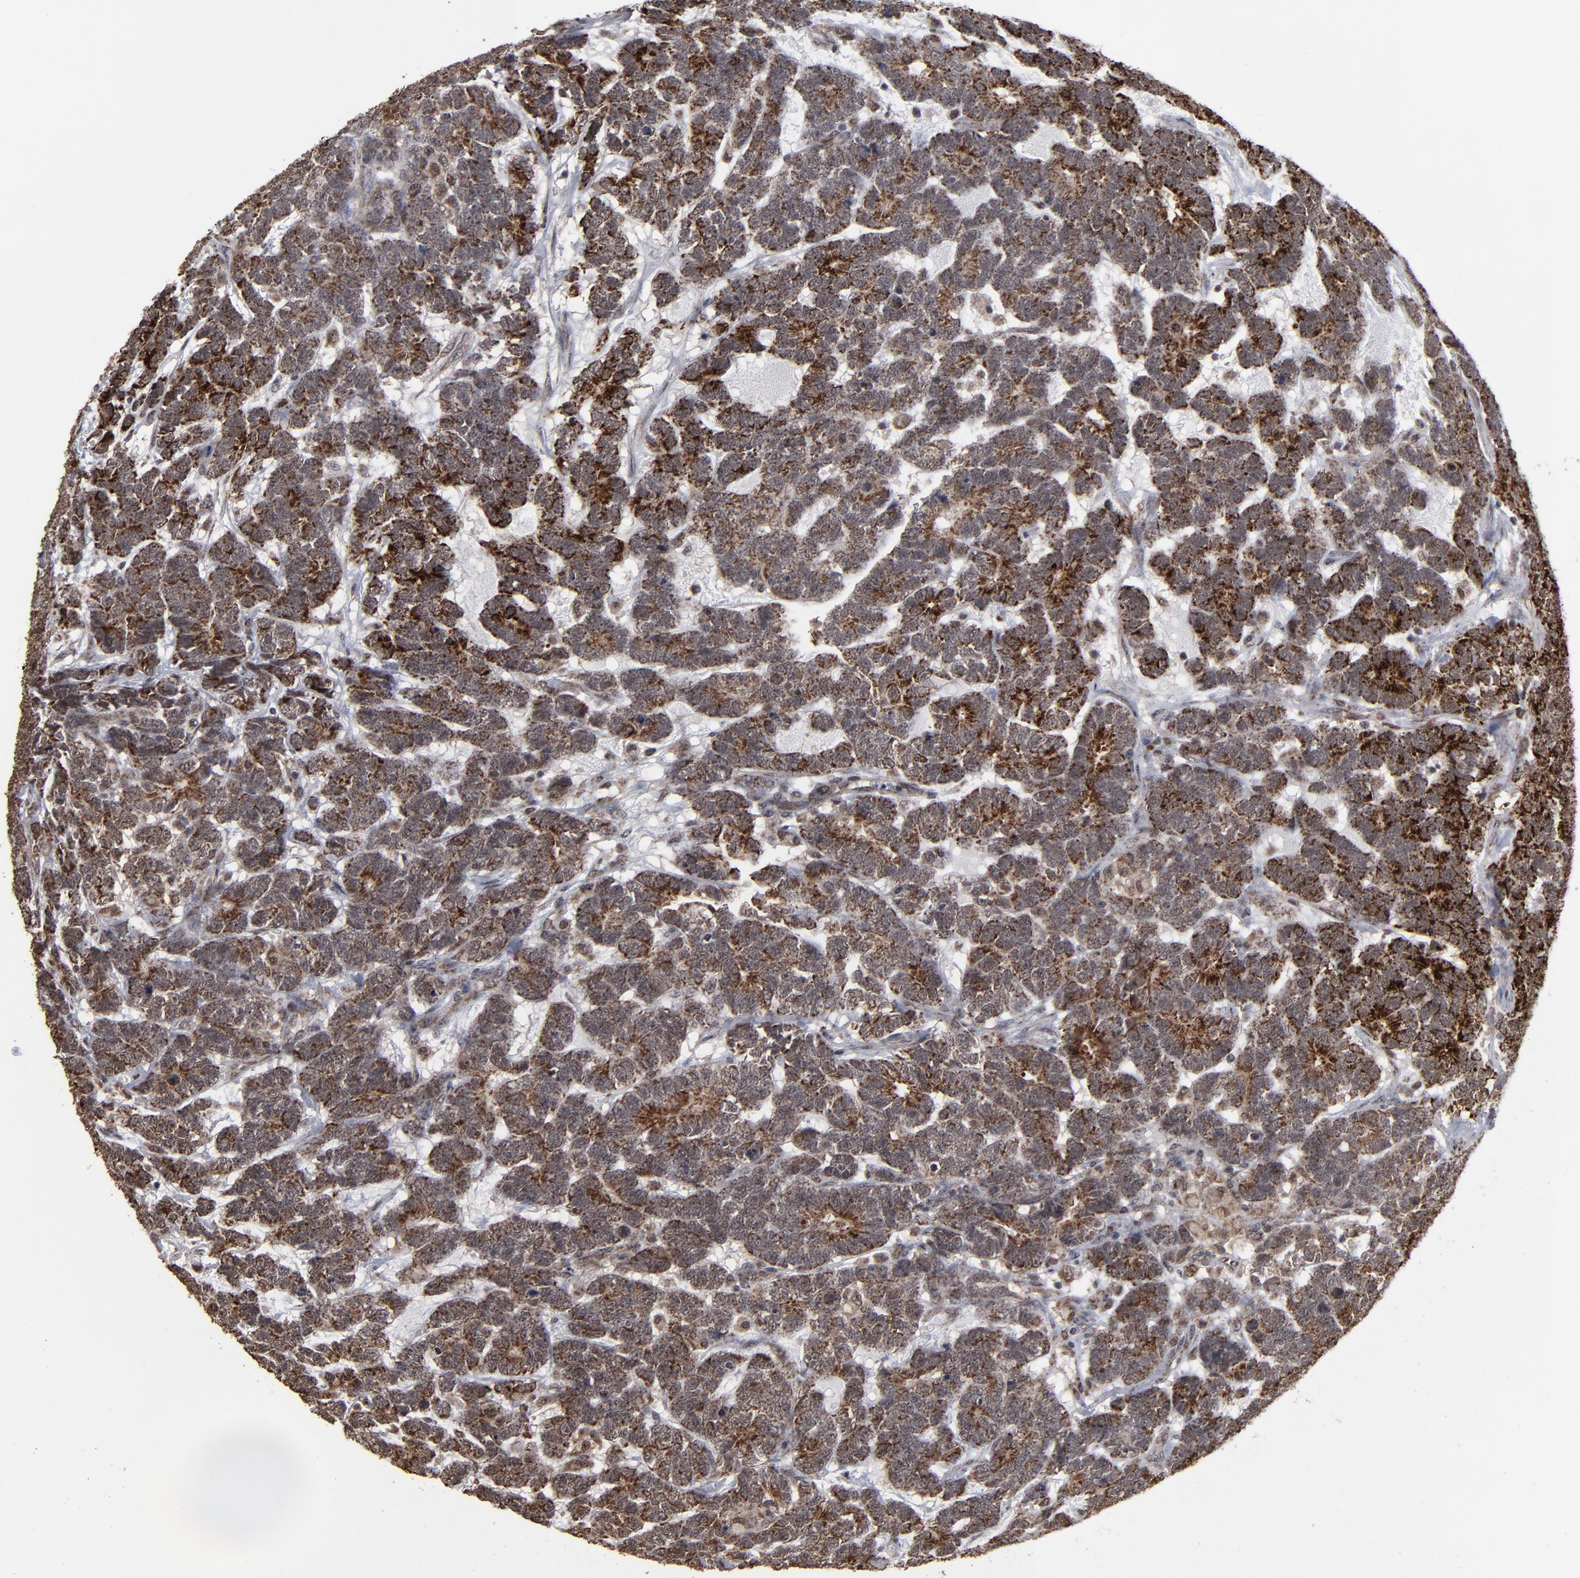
{"staining": {"intensity": "moderate", "quantity": ">75%", "location": "cytoplasmic/membranous"}, "tissue": "testis cancer", "cell_type": "Tumor cells", "image_type": "cancer", "snomed": [{"axis": "morphology", "description": "Carcinoma, Embryonal, NOS"}, {"axis": "topography", "description": "Testis"}], "caption": "Immunohistochemistry staining of testis cancer (embryonal carcinoma), which reveals medium levels of moderate cytoplasmic/membranous expression in about >75% of tumor cells indicating moderate cytoplasmic/membranous protein positivity. The staining was performed using DAB (3,3'-diaminobenzidine) (brown) for protein detection and nuclei were counterstained in hematoxylin (blue).", "gene": "BNIP3", "patient": {"sex": "male", "age": 26}}